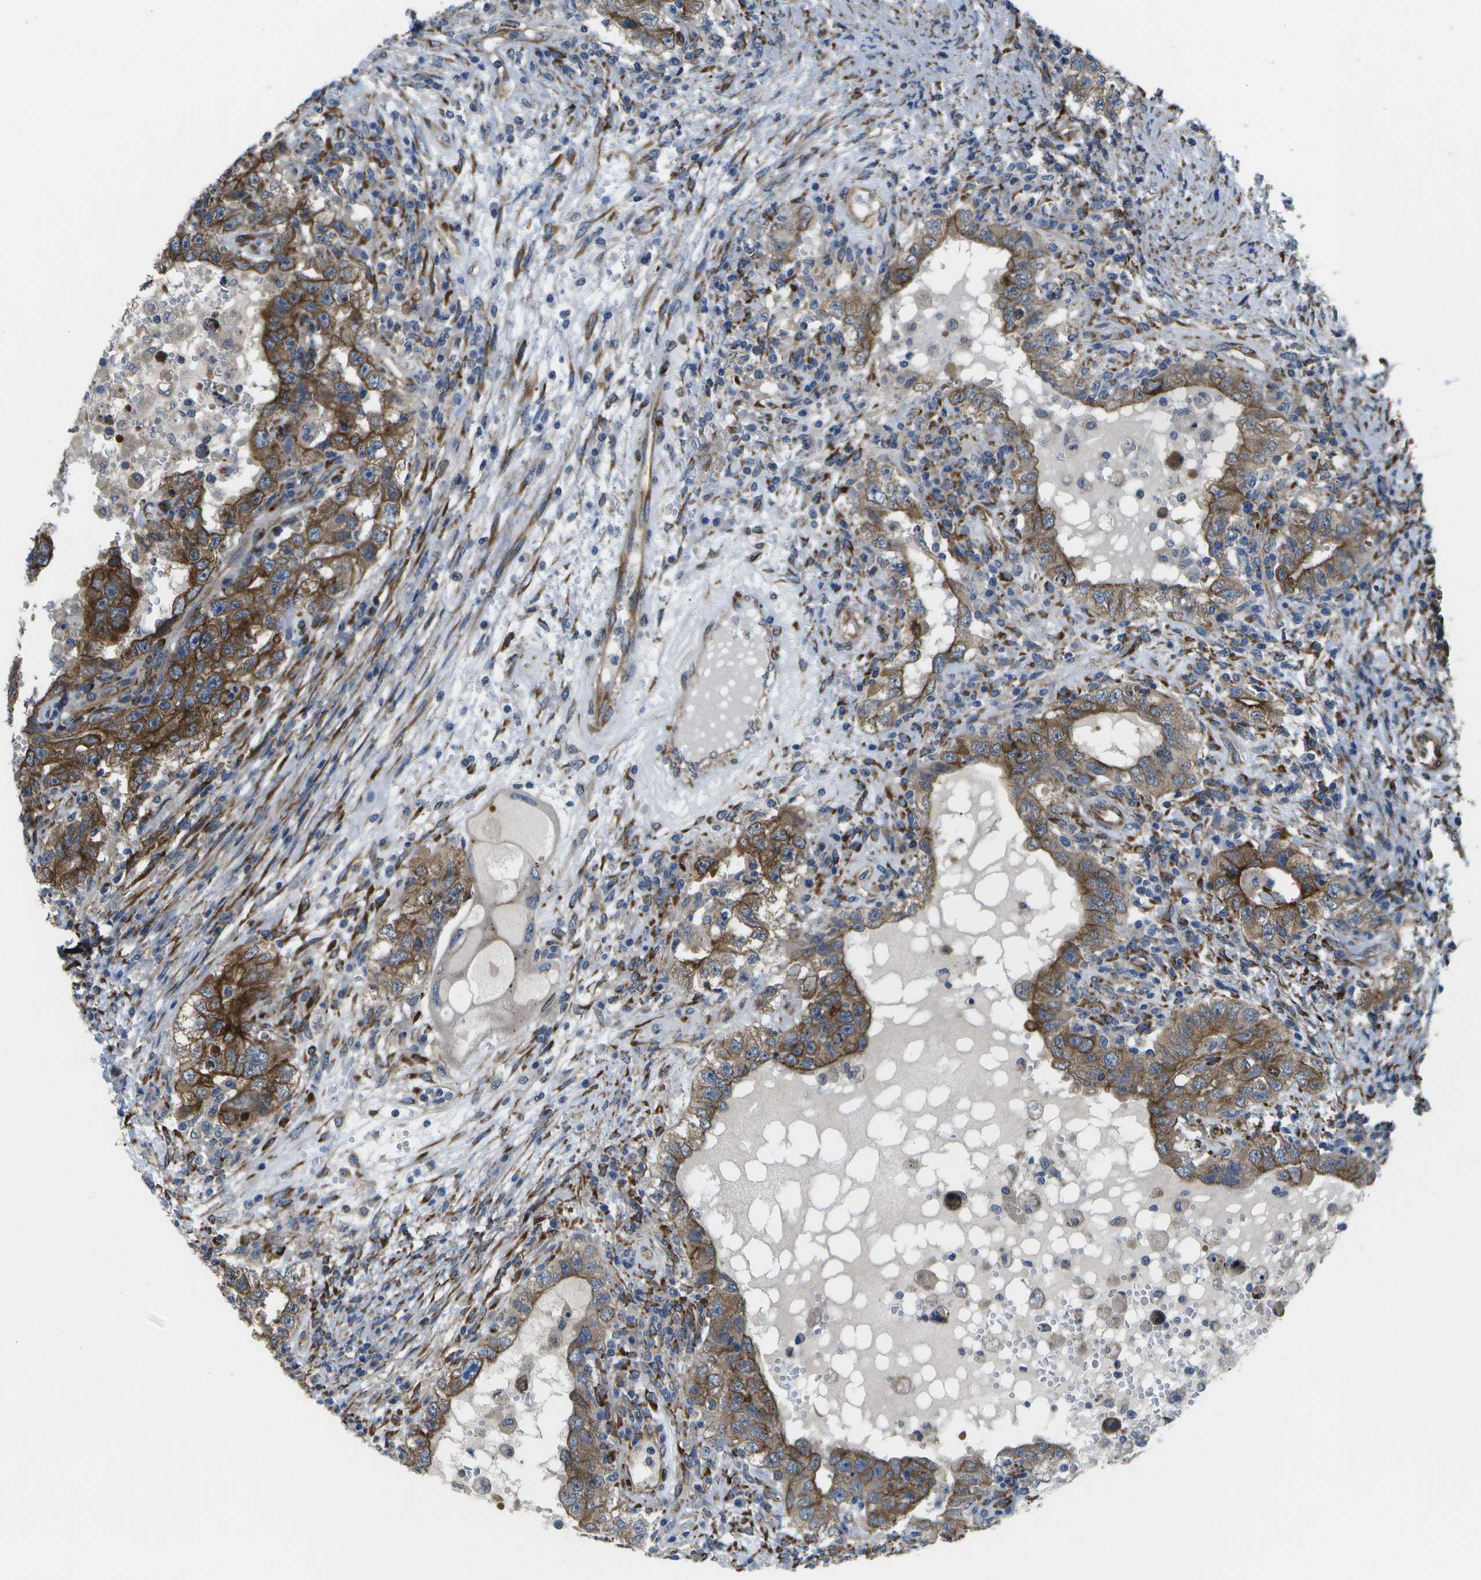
{"staining": {"intensity": "moderate", "quantity": ">75%", "location": "cytoplasmic/membranous"}, "tissue": "testis cancer", "cell_type": "Tumor cells", "image_type": "cancer", "snomed": [{"axis": "morphology", "description": "Carcinoma, Embryonal, NOS"}, {"axis": "topography", "description": "Testis"}], "caption": "Tumor cells show medium levels of moderate cytoplasmic/membranous positivity in approximately >75% of cells in testis cancer.", "gene": "P3H1", "patient": {"sex": "male", "age": 26}}